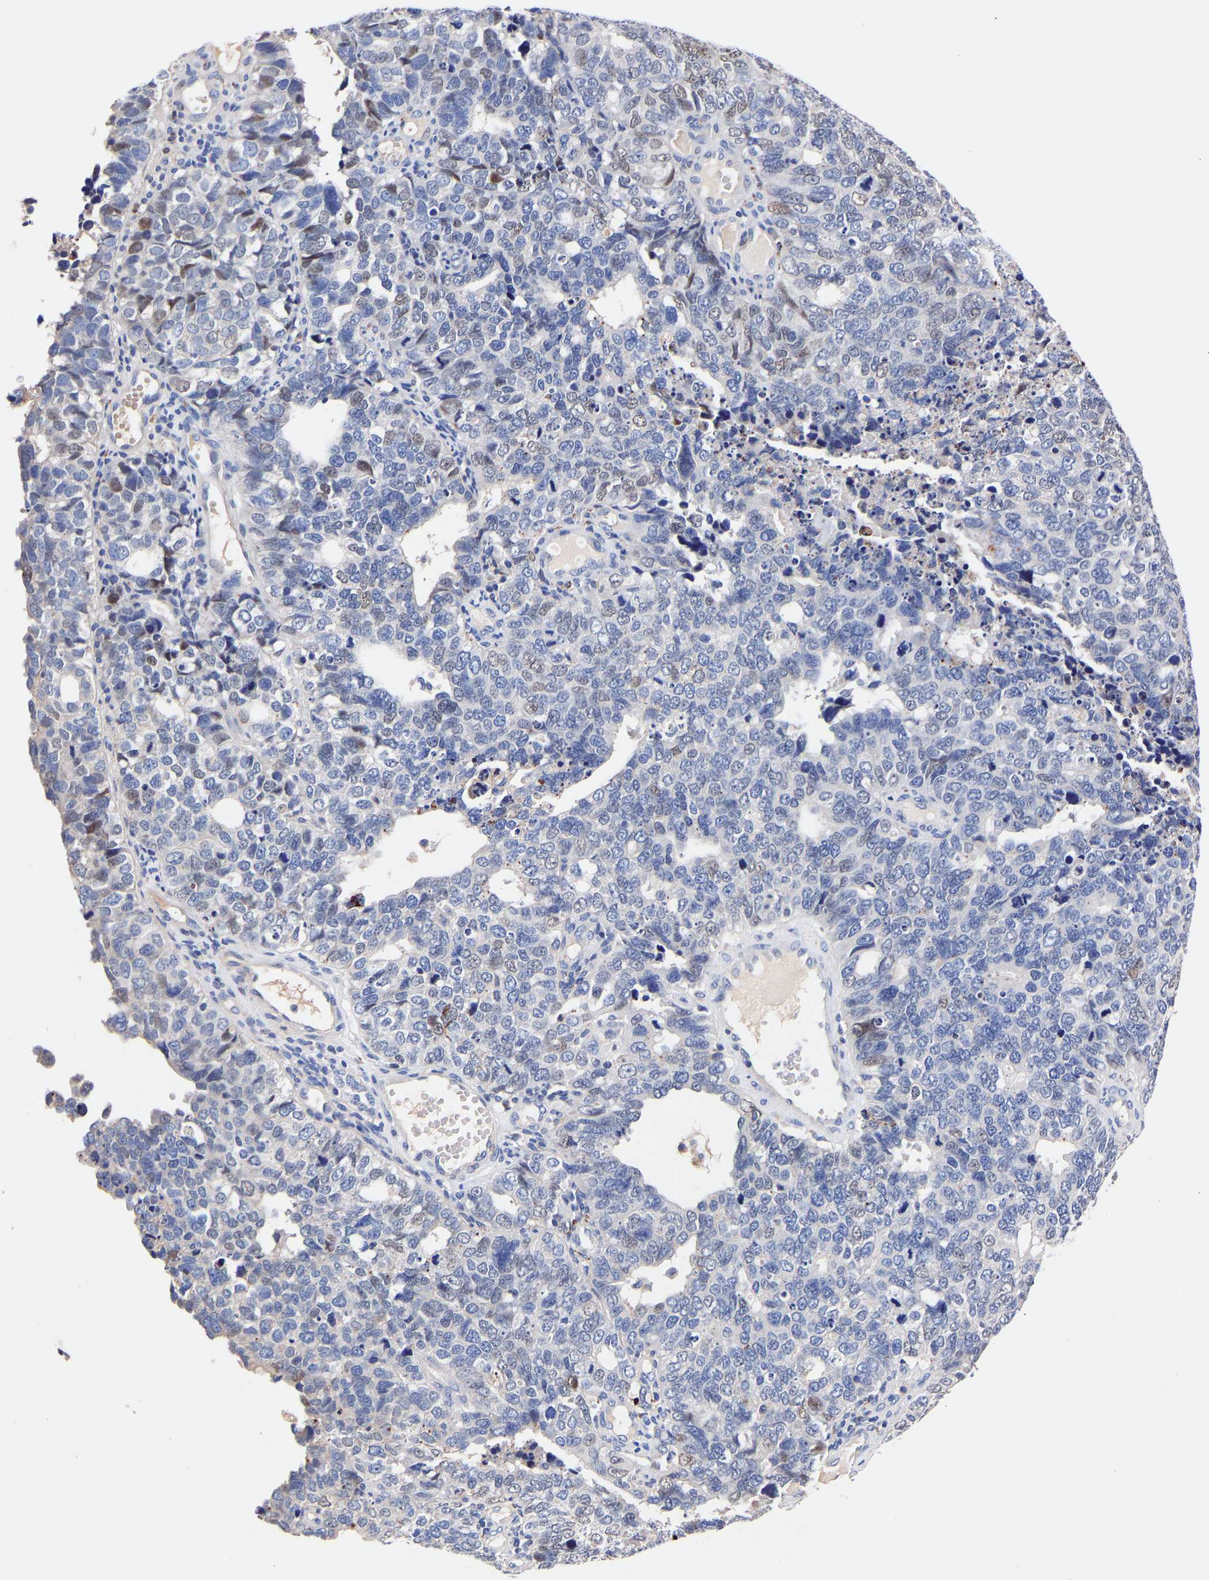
{"staining": {"intensity": "negative", "quantity": "none", "location": "none"}, "tissue": "cervical cancer", "cell_type": "Tumor cells", "image_type": "cancer", "snomed": [{"axis": "morphology", "description": "Squamous cell carcinoma, NOS"}, {"axis": "topography", "description": "Cervix"}], "caption": "The histopathology image exhibits no significant expression in tumor cells of squamous cell carcinoma (cervical).", "gene": "SEM1", "patient": {"sex": "female", "age": 63}}